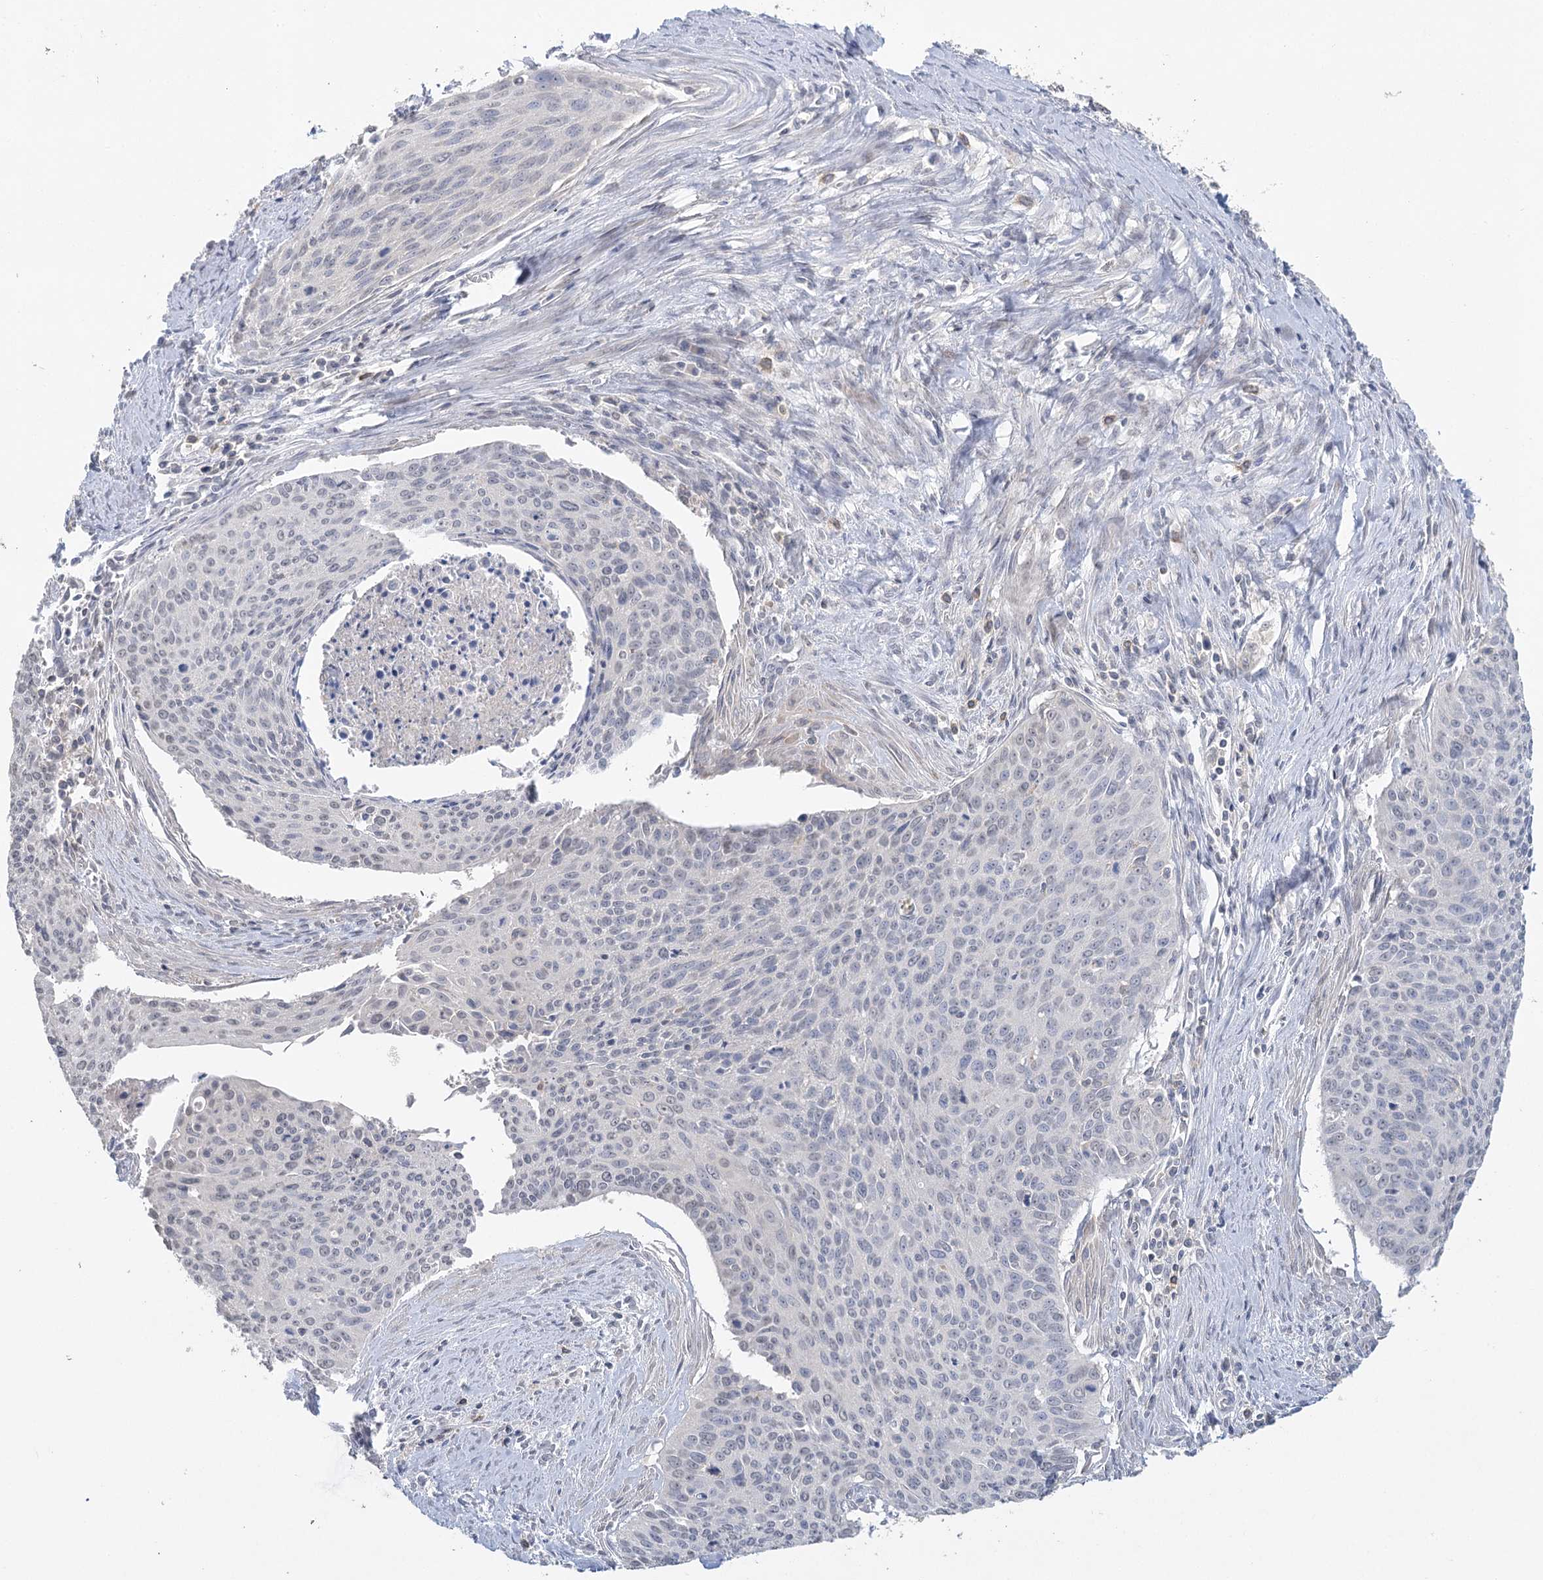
{"staining": {"intensity": "negative", "quantity": "none", "location": "none"}, "tissue": "cervical cancer", "cell_type": "Tumor cells", "image_type": "cancer", "snomed": [{"axis": "morphology", "description": "Squamous cell carcinoma, NOS"}, {"axis": "topography", "description": "Cervix"}], "caption": "Squamous cell carcinoma (cervical) stained for a protein using immunohistochemistry displays no positivity tumor cells.", "gene": "TRAF3IP1", "patient": {"sex": "female", "age": 55}}